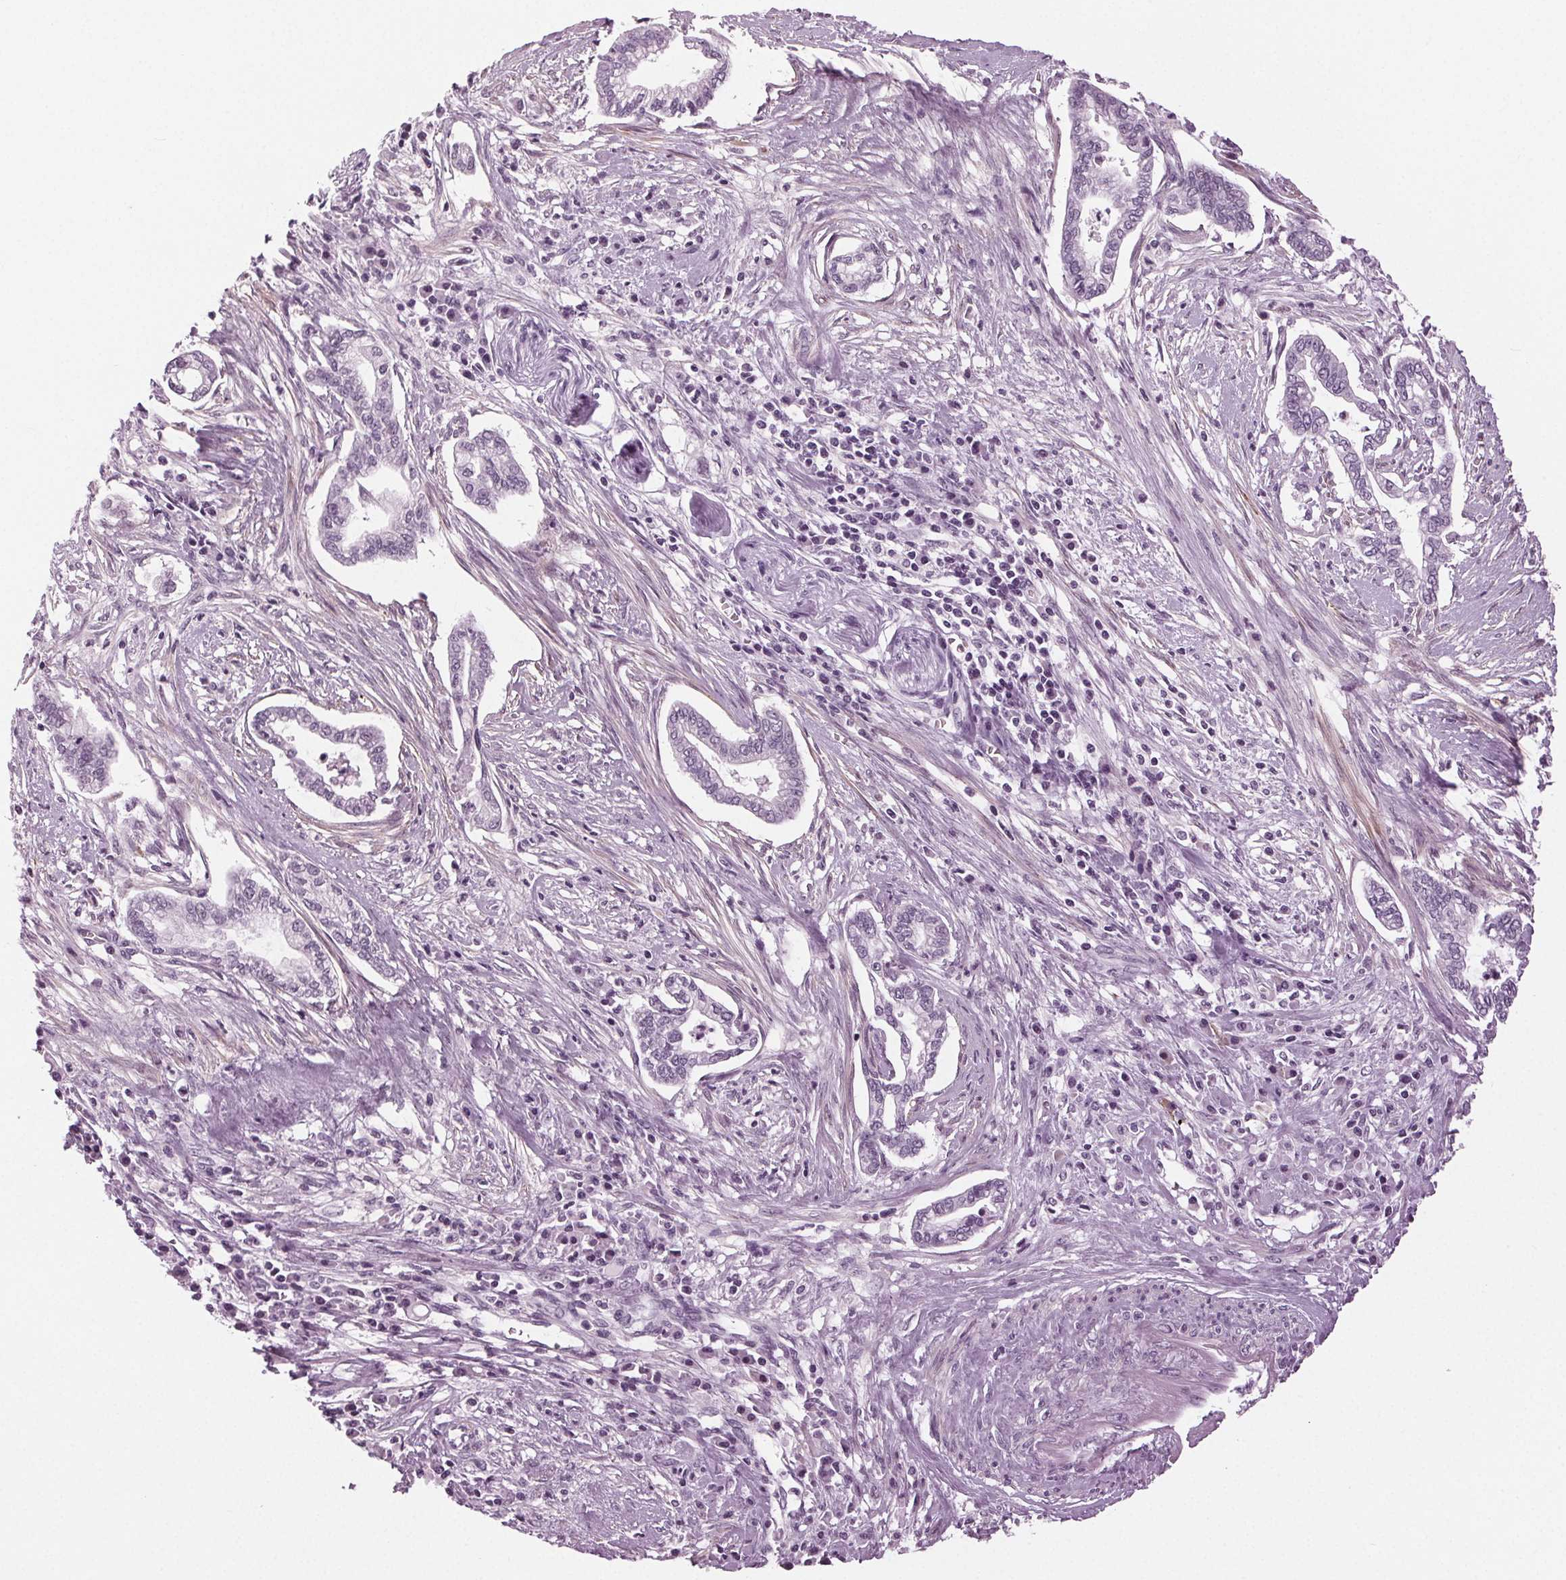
{"staining": {"intensity": "negative", "quantity": "none", "location": "none"}, "tissue": "cervical cancer", "cell_type": "Tumor cells", "image_type": "cancer", "snomed": [{"axis": "morphology", "description": "Adenocarcinoma, NOS"}, {"axis": "topography", "description": "Cervix"}], "caption": "An immunohistochemistry (IHC) image of adenocarcinoma (cervical) is shown. There is no staining in tumor cells of adenocarcinoma (cervical).", "gene": "DNAH12", "patient": {"sex": "female", "age": 62}}